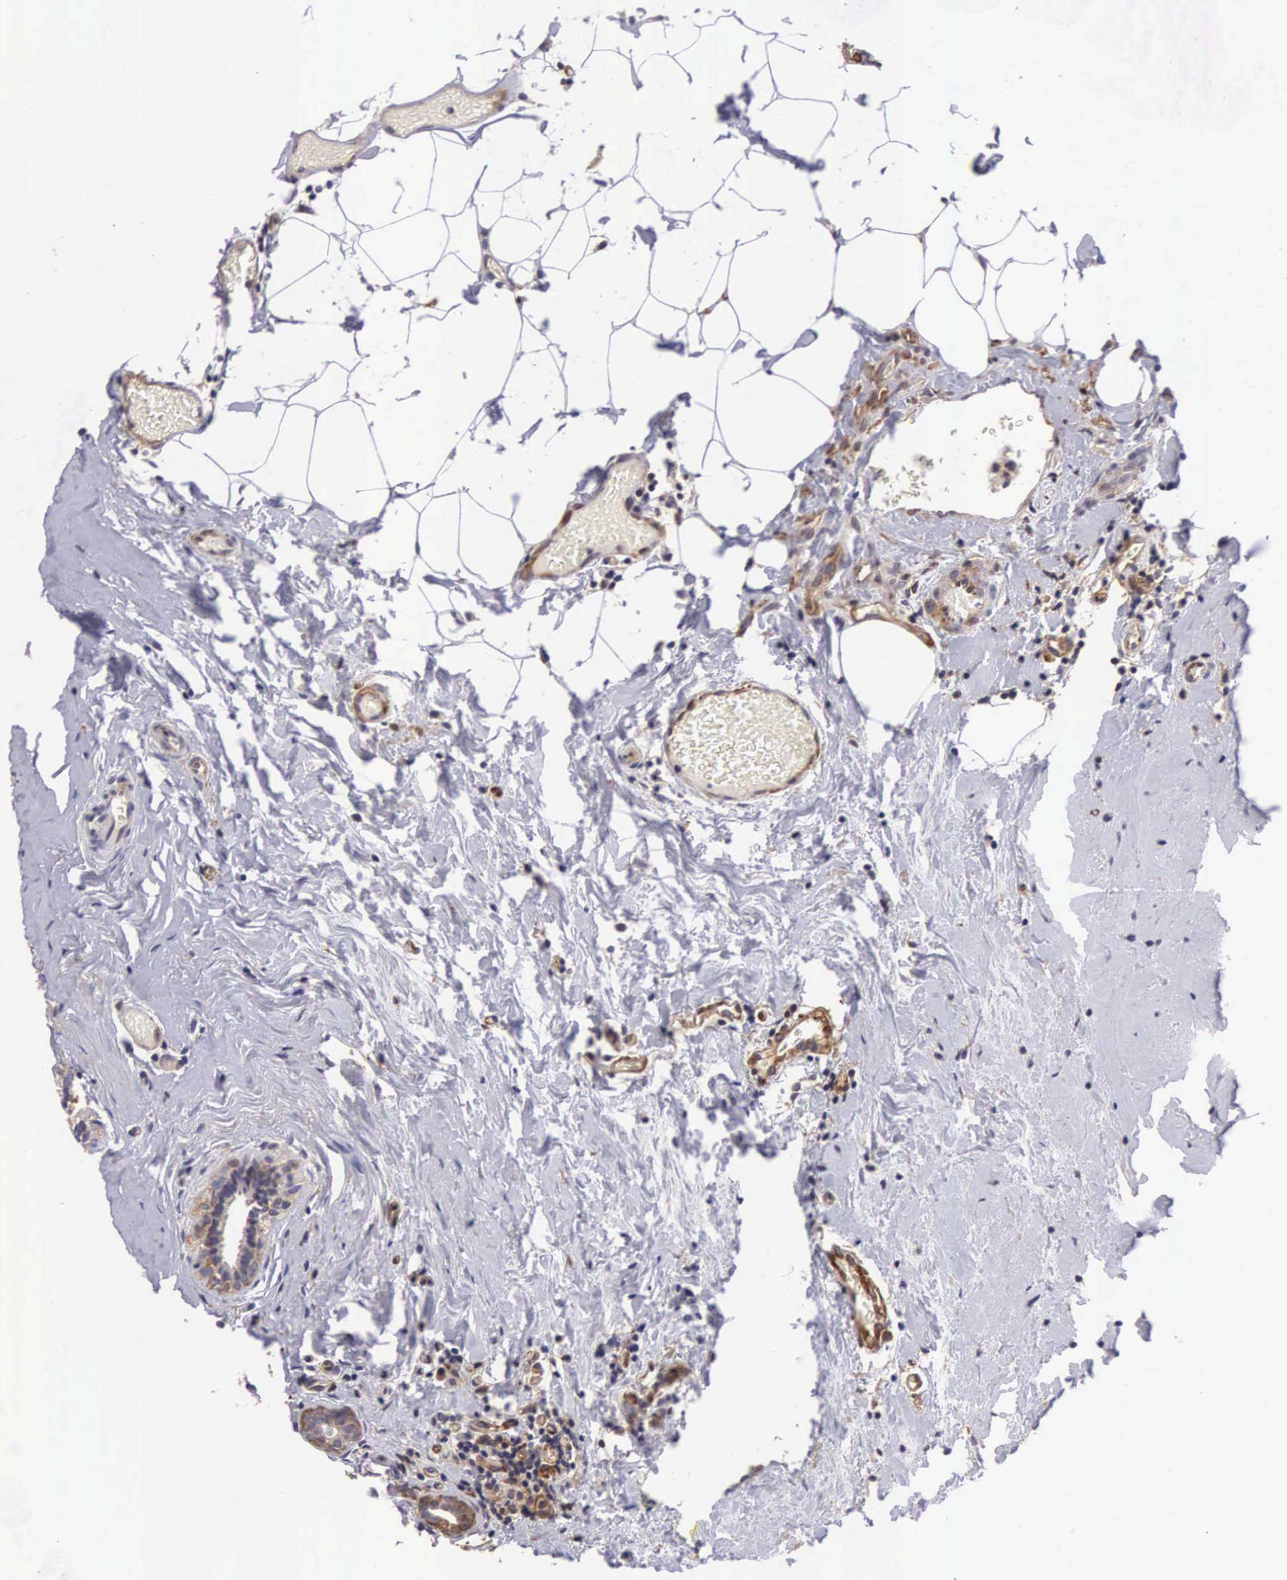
{"staining": {"intensity": "weak", "quantity": "<25%", "location": "cytoplasmic/membranous"}, "tissue": "breast cancer", "cell_type": "Tumor cells", "image_type": "cancer", "snomed": [{"axis": "morphology", "description": "Duct carcinoma"}, {"axis": "topography", "description": "Breast"}], "caption": "IHC photomicrograph of invasive ductal carcinoma (breast) stained for a protein (brown), which displays no positivity in tumor cells.", "gene": "EMID1", "patient": {"sex": "female", "age": 45}}